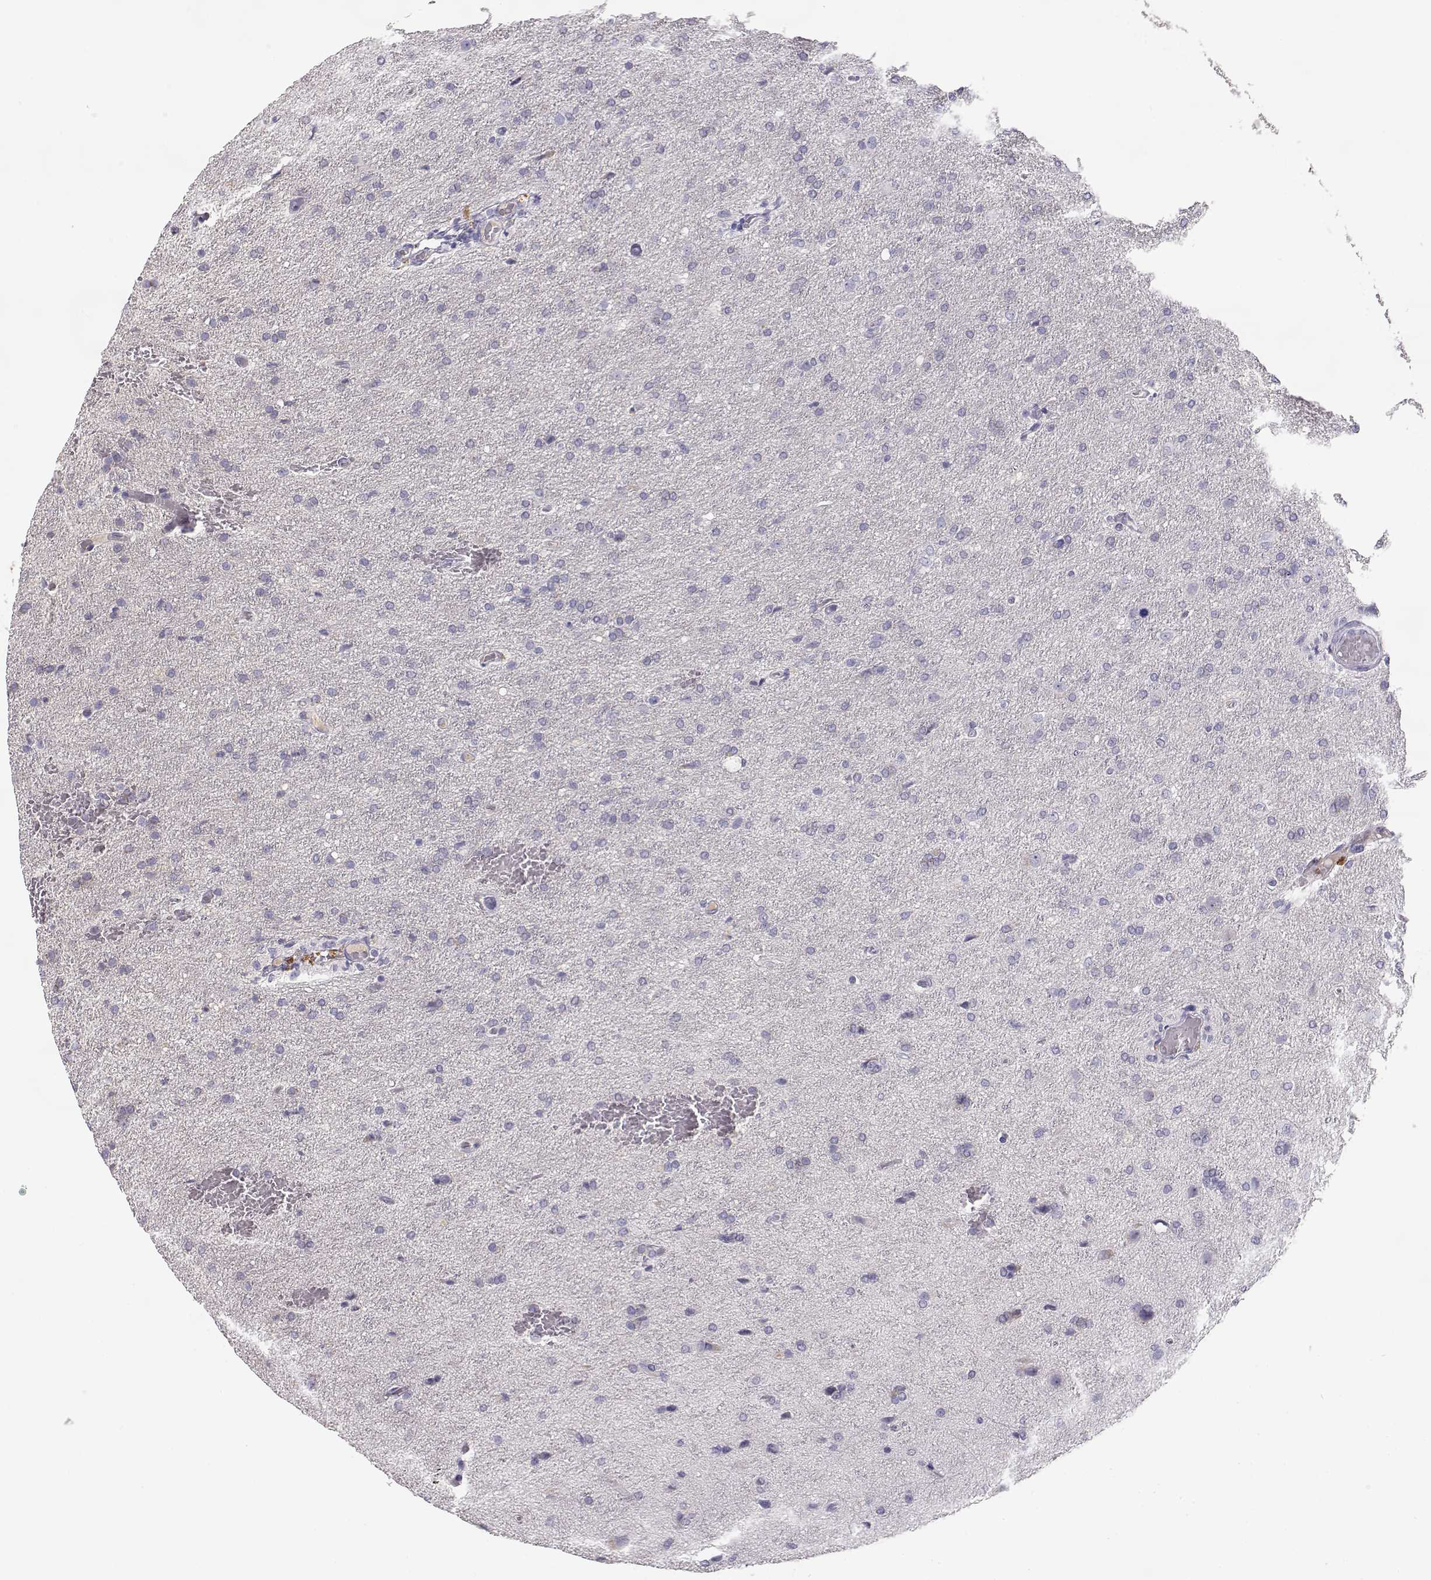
{"staining": {"intensity": "negative", "quantity": "none", "location": "none"}, "tissue": "glioma", "cell_type": "Tumor cells", "image_type": "cancer", "snomed": [{"axis": "morphology", "description": "Glioma, malignant, High grade"}, {"axis": "topography", "description": "Brain"}], "caption": "The immunohistochemistry (IHC) micrograph has no significant staining in tumor cells of malignant glioma (high-grade) tissue.", "gene": "SLCO6A1", "patient": {"sex": "male", "age": 68}}